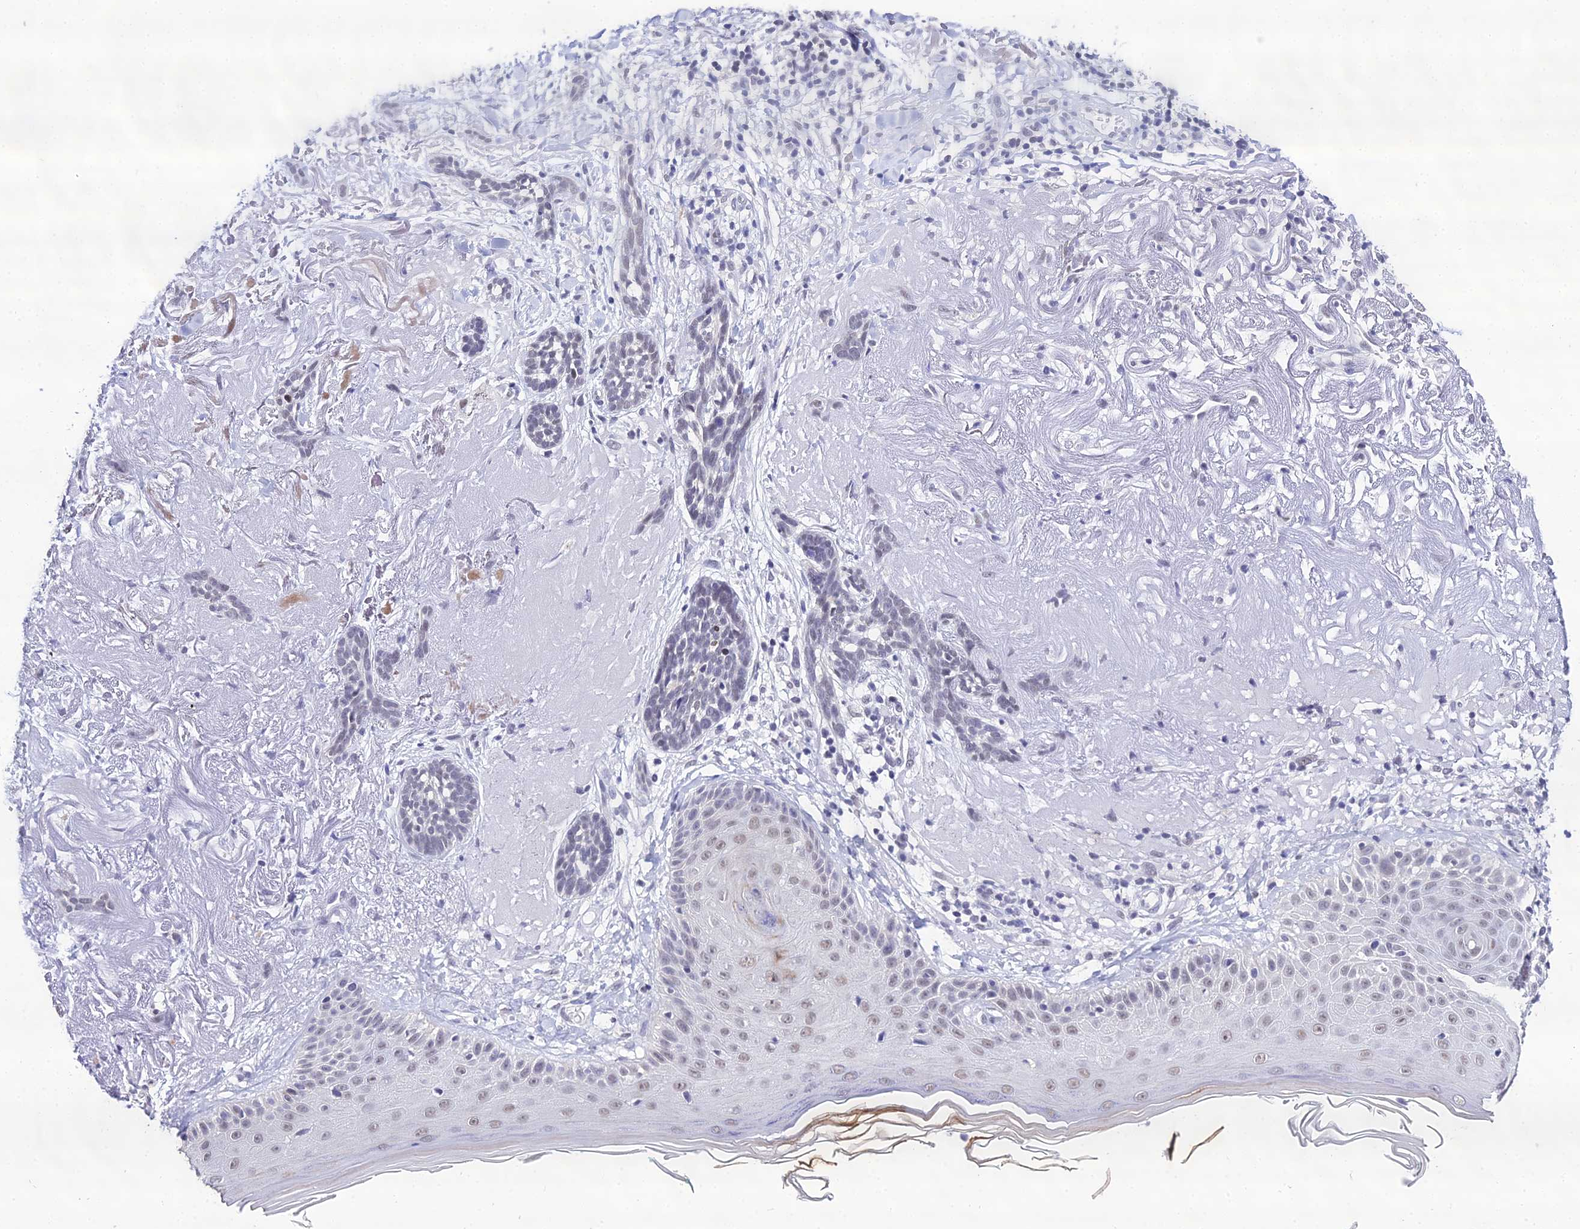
{"staining": {"intensity": "negative", "quantity": "none", "location": "none"}, "tissue": "skin cancer", "cell_type": "Tumor cells", "image_type": "cancer", "snomed": [{"axis": "morphology", "description": "Basal cell carcinoma"}, {"axis": "topography", "description": "Skin"}], "caption": "Skin basal cell carcinoma was stained to show a protein in brown. There is no significant staining in tumor cells. The staining is performed using DAB brown chromogen with nuclei counter-stained in using hematoxylin.", "gene": "PPP4R2", "patient": {"sex": "male", "age": 71}}